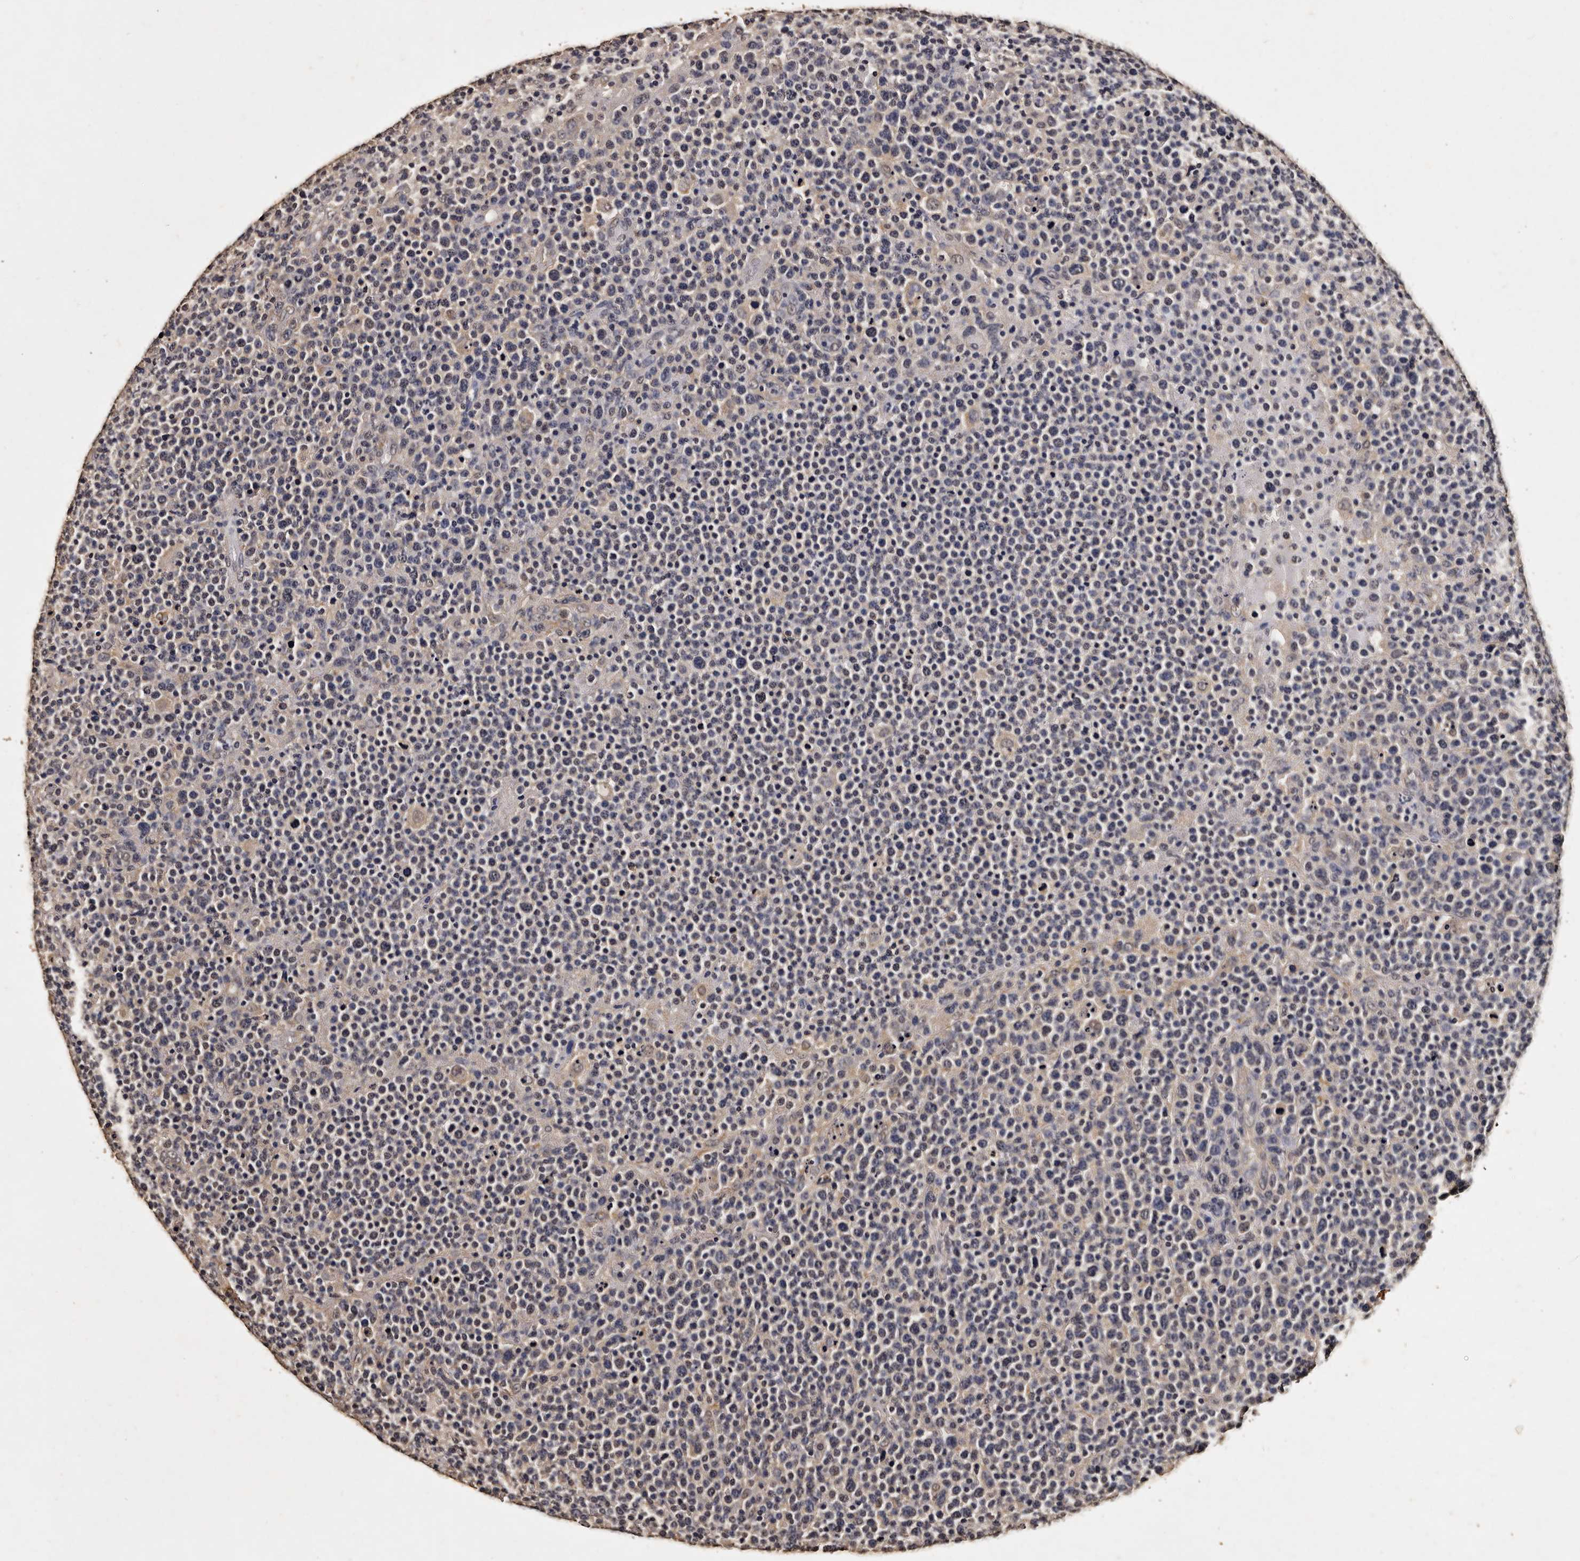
{"staining": {"intensity": "negative", "quantity": "none", "location": "none"}, "tissue": "lymphoma", "cell_type": "Tumor cells", "image_type": "cancer", "snomed": [{"axis": "morphology", "description": "Malignant lymphoma, non-Hodgkin's type, High grade"}, {"axis": "topography", "description": "Lymph node"}], "caption": "Immunohistochemistry (IHC) image of human high-grade malignant lymphoma, non-Hodgkin's type stained for a protein (brown), which displays no expression in tumor cells.", "gene": "PARS2", "patient": {"sex": "male", "age": 61}}